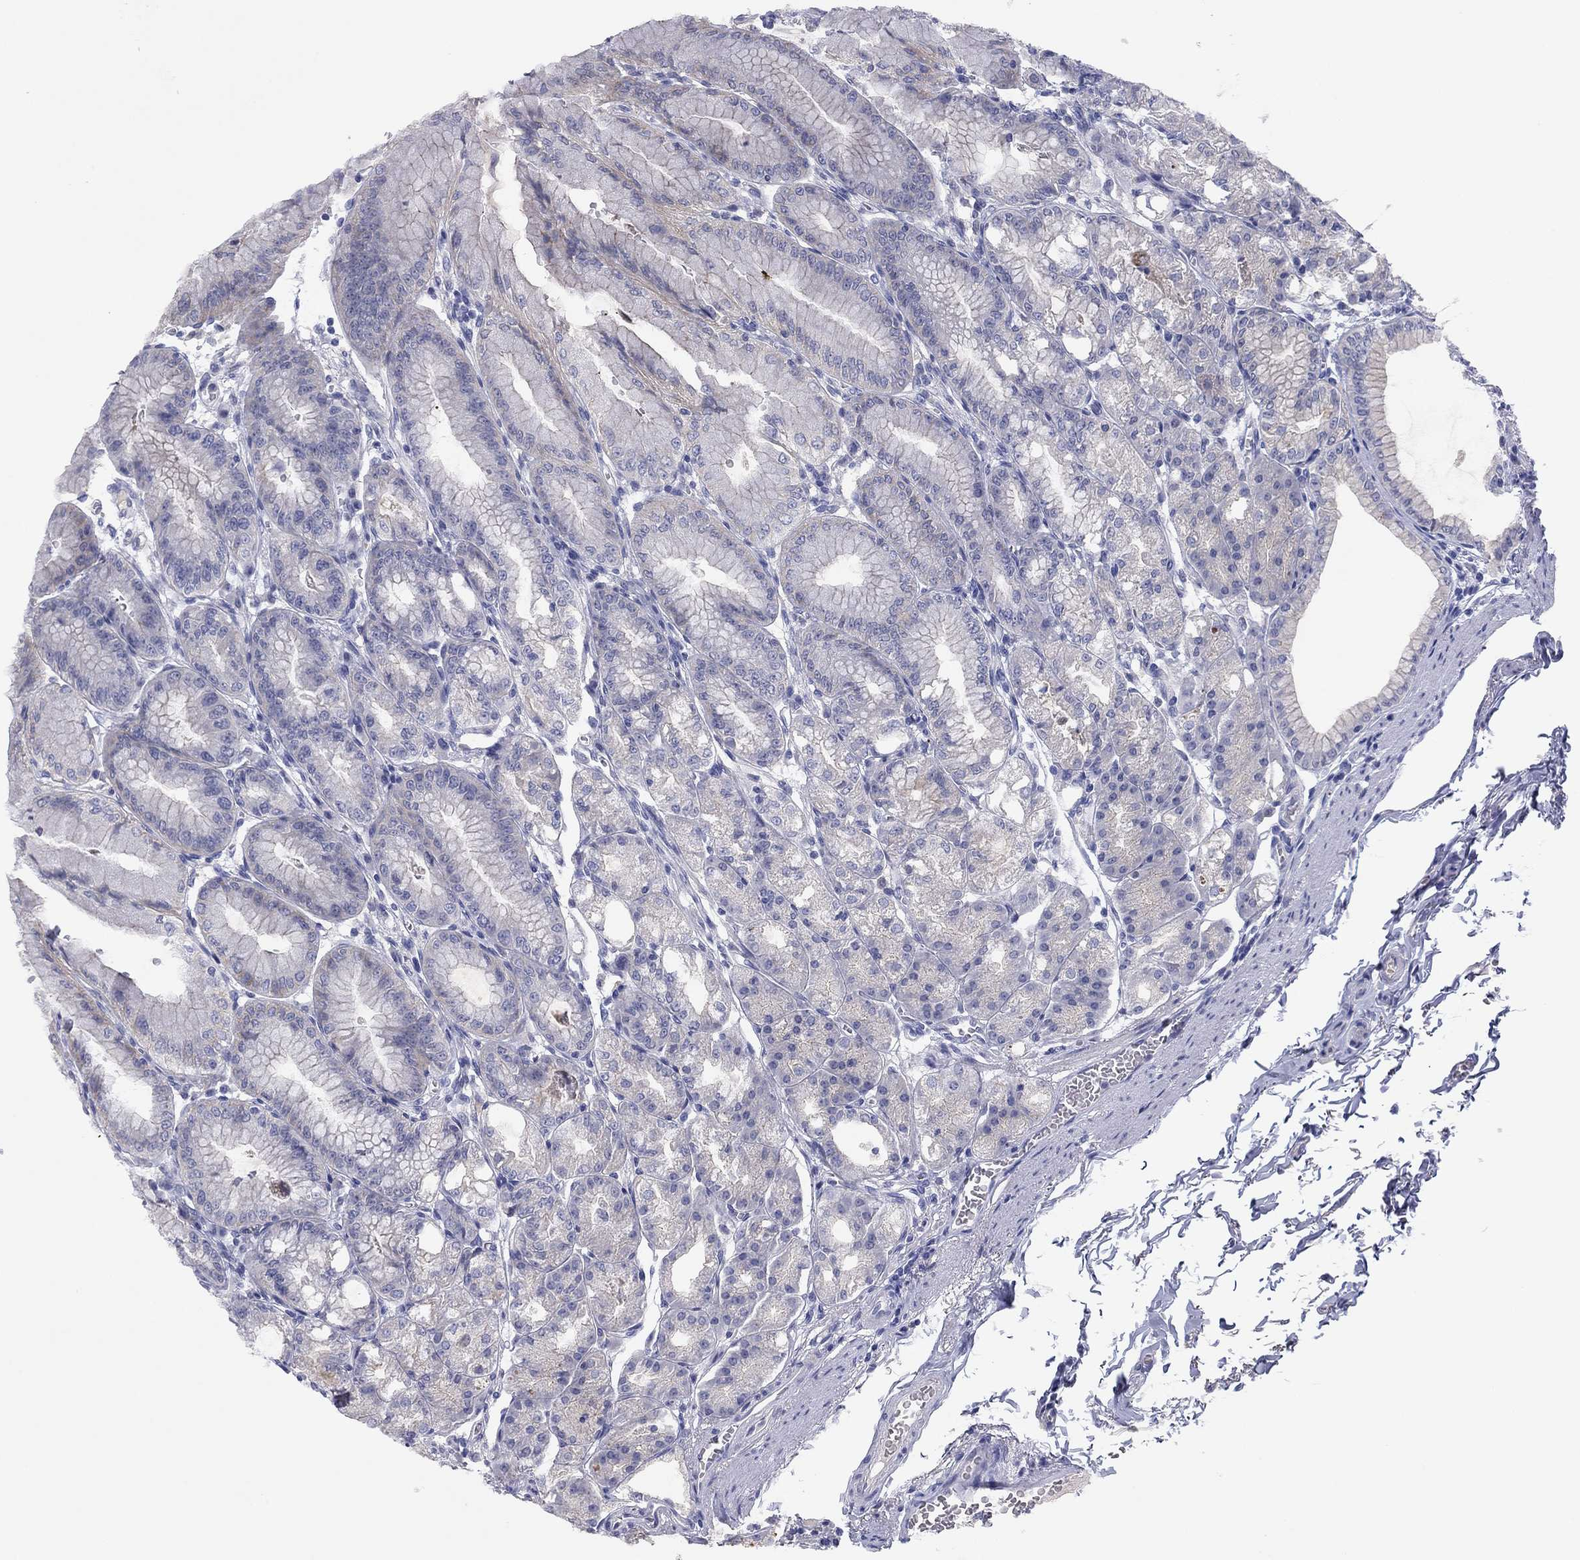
{"staining": {"intensity": "negative", "quantity": "none", "location": "none"}, "tissue": "stomach", "cell_type": "Glandular cells", "image_type": "normal", "snomed": [{"axis": "morphology", "description": "Normal tissue, NOS"}, {"axis": "topography", "description": "Stomach"}], "caption": "IHC histopathology image of unremarkable stomach: human stomach stained with DAB (3,3'-diaminobenzidine) reveals no significant protein positivity in glandular cells. (Immunohistochemistry (ihc), brightfield microscopy, high magnification).", "gene": "CNTNAP4", "patient": {"sex": "male", "age": 71}}